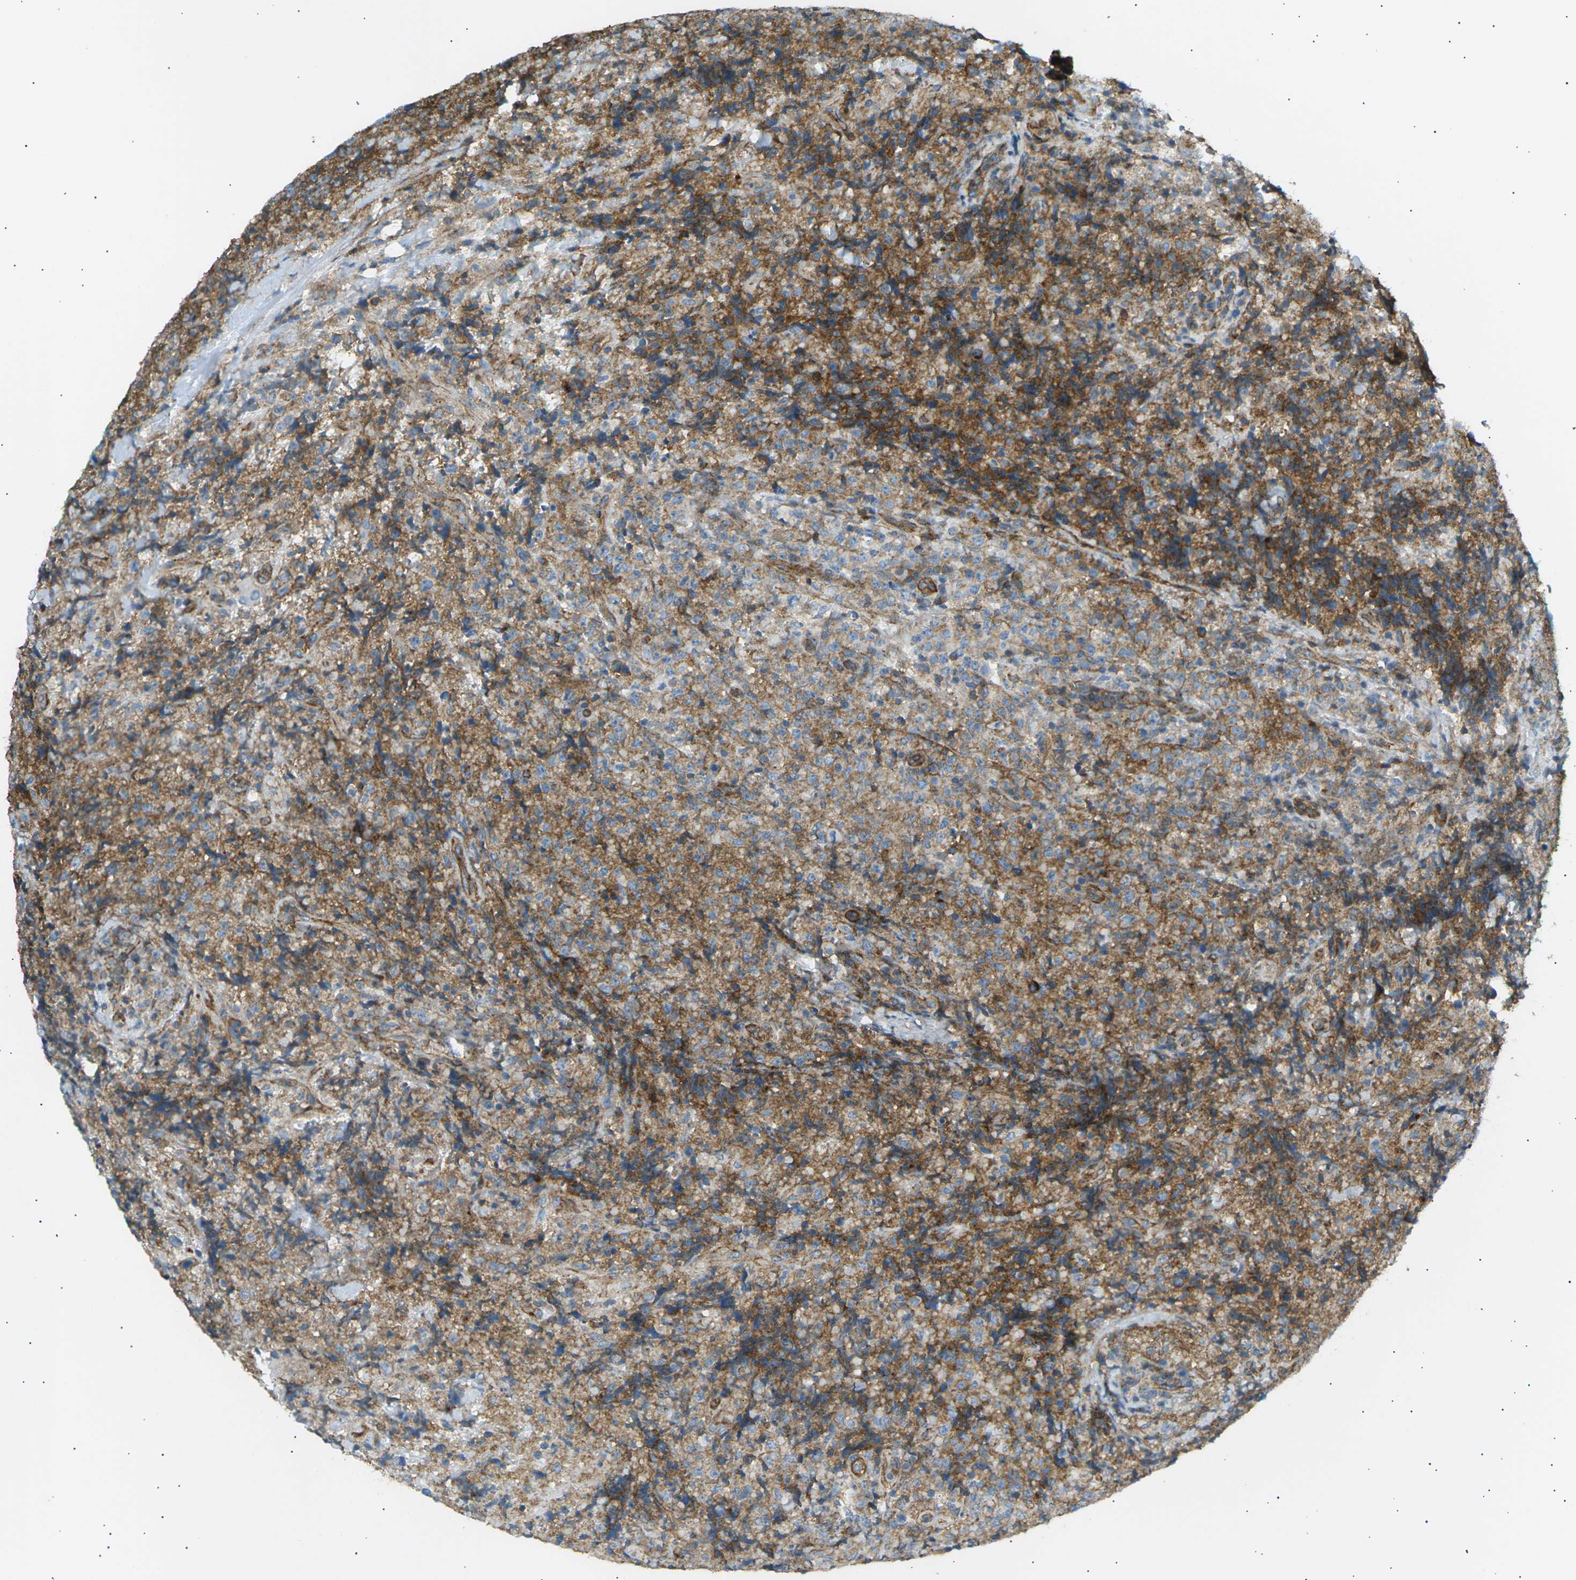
{"staining": {"intensity": "strong", "quantity": "25%-75%", "location": "cytoplasmic/membranous"}, "tissue": "lymphoma", "cell_type": "Tumor cells", "image_type": "cancer", "snomed": [{"axis": "morphology", "description": "Malignant lymphoma, non-Hodgkin's type, High grade"}, {"axis": "topography", "description": "Tonsil"}], "caption": "A brown stain highlights strong cytoplasmic/membranous expression of a protein in malignant lymphoma, non-Hodgkin's type (high-grade) tumor cells.", "gene": "ATP2B4", "patient": {"sex": "female", "age": 36}}